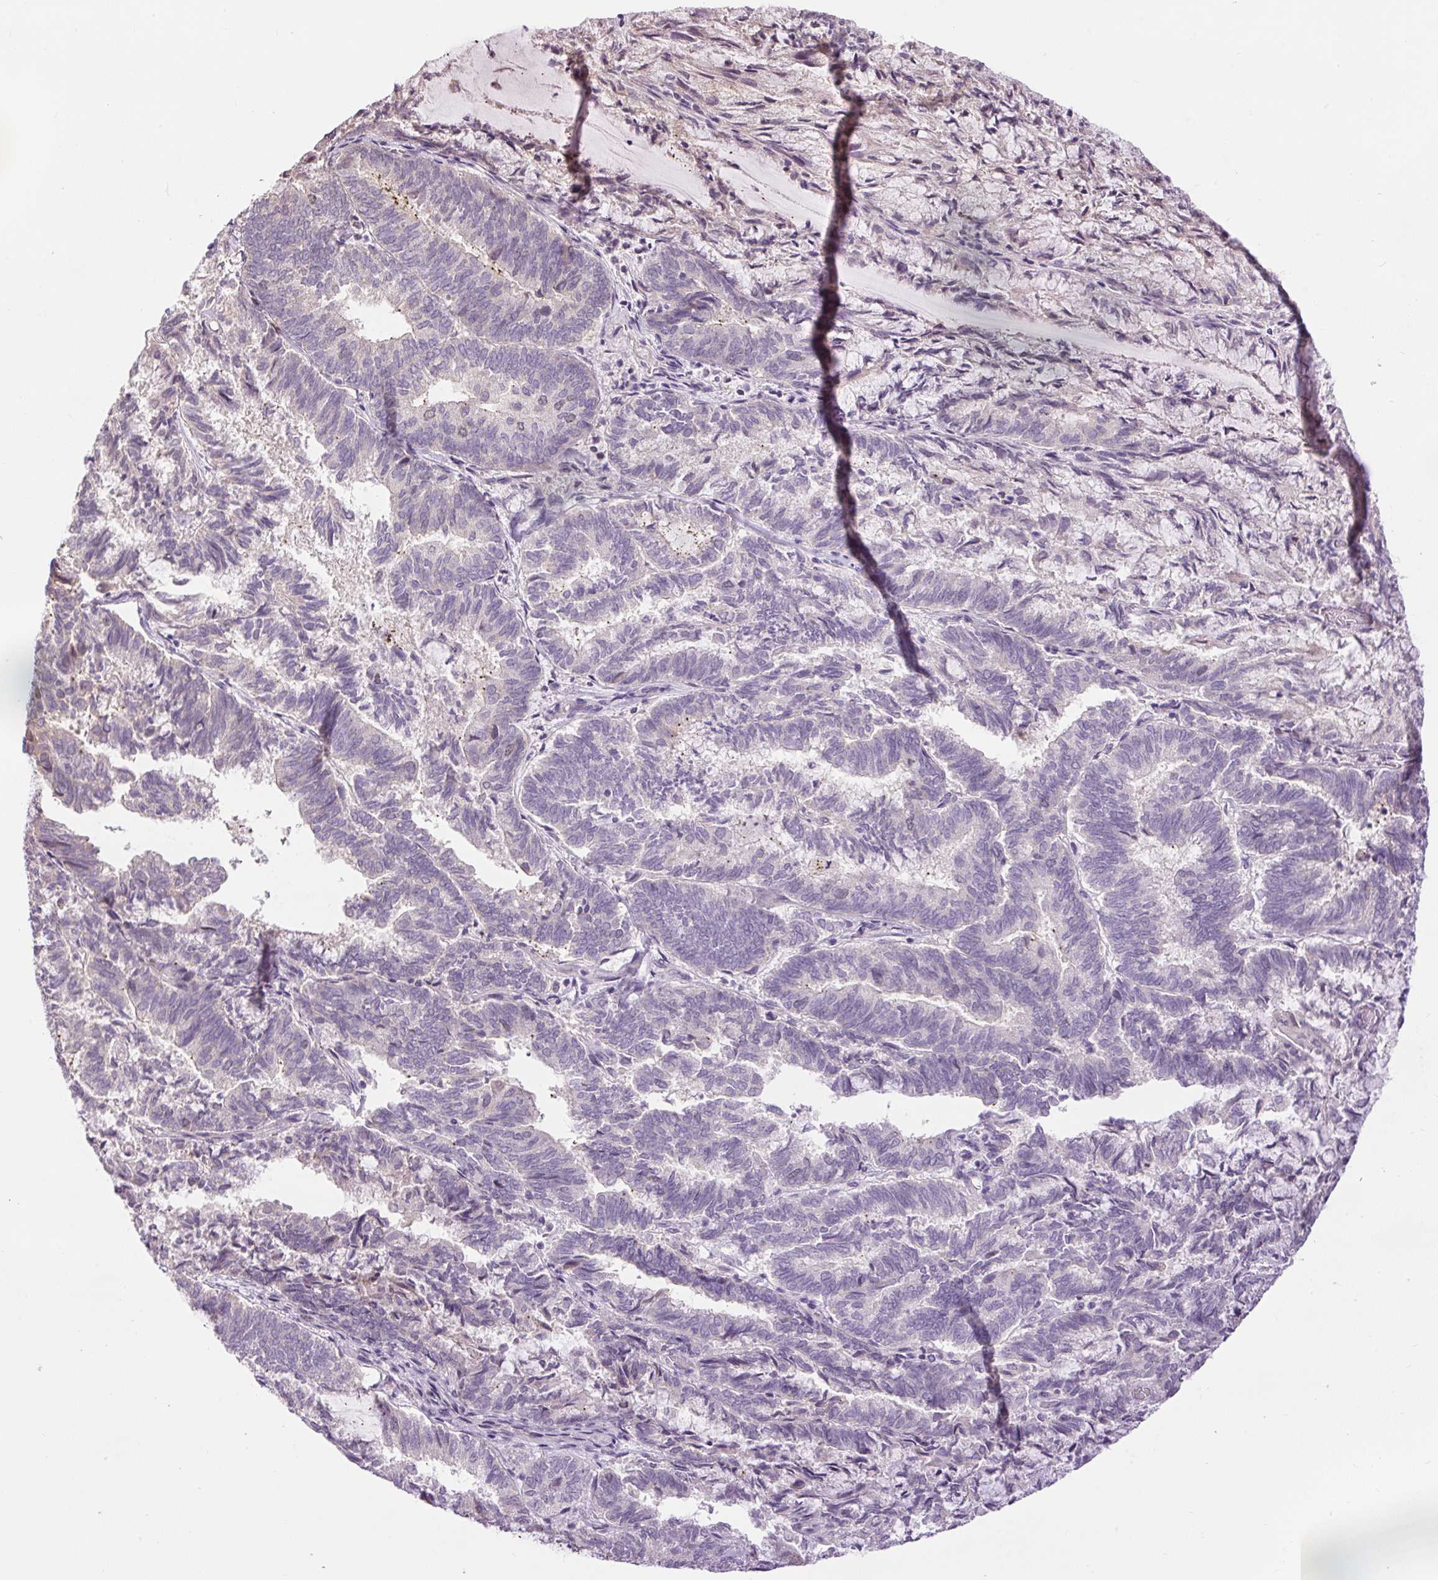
{"staining": {"intensity": "negative", "quantity": "none", "location": "none"}, "tissue": "endometrial cancer", "cell_type": "Tumor cells", "image_type": "cancer", "snomed": [{"axis": "morphology", "description": "Adenocarcinoma, NOS"}, {"axis": "topography", "description": "Endometrium"}], "caption": "Image shows no protein positivity in tumor cells of endometrial adenocarcinoma tissue.", "gene": "RACGAP1", "patient": {"sex": "female", "age": 80}}